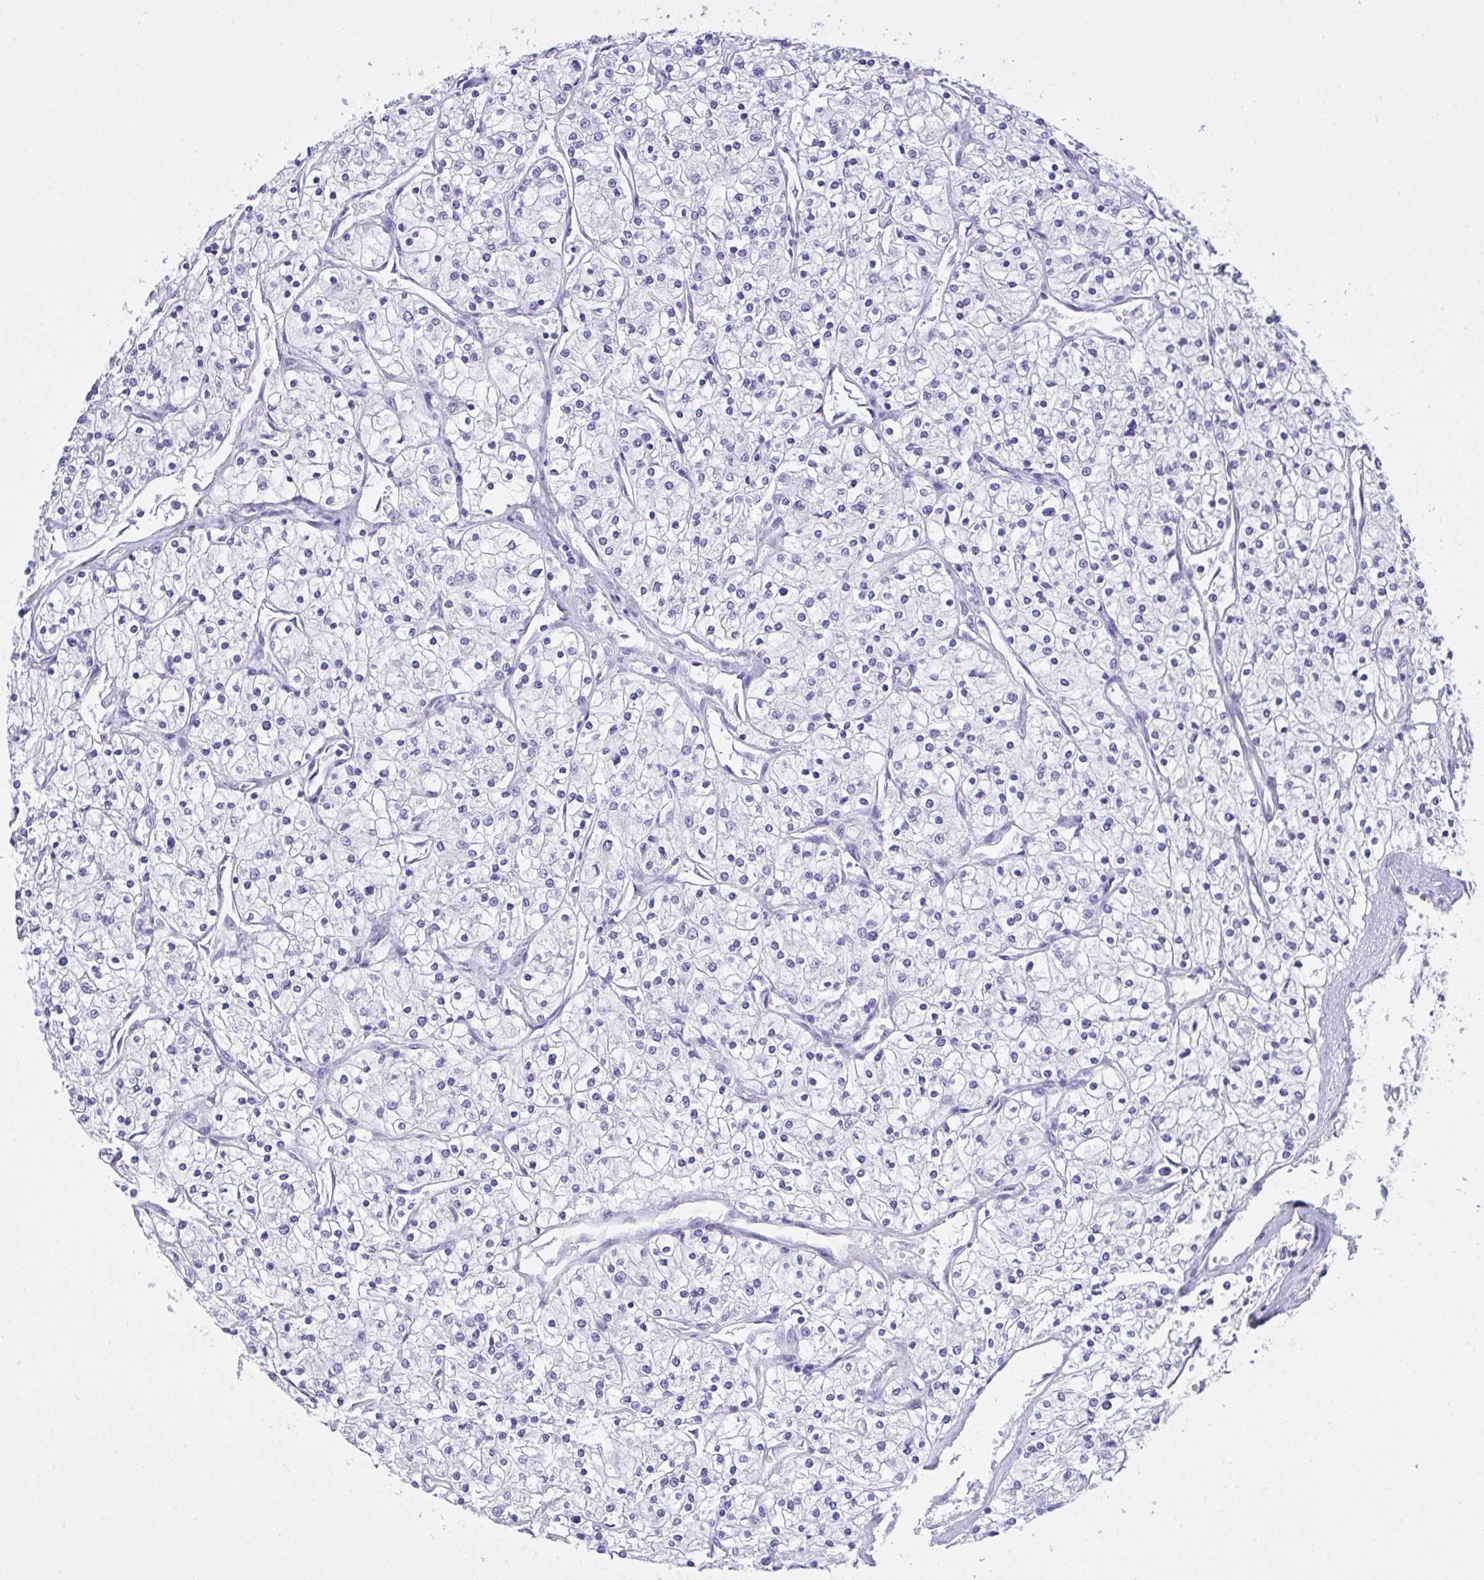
{"staining": {"intensity": "negative", "quantity": "none", "location": "none"}, "tissue": "renal cancer", "cell_type": "Tumor cells", "image_type": "cancer", "snomed": [{"axis": "morphology", "description": "Adenocarcinoma, NOS"}, {"axis": "topography", "description": "Kidney"}], "caption": "Tumor cells show no significant staining in renal adenocarcinoma.", "gene": "AKR1D1", "patient": {"sex": "male", "age": 80}}